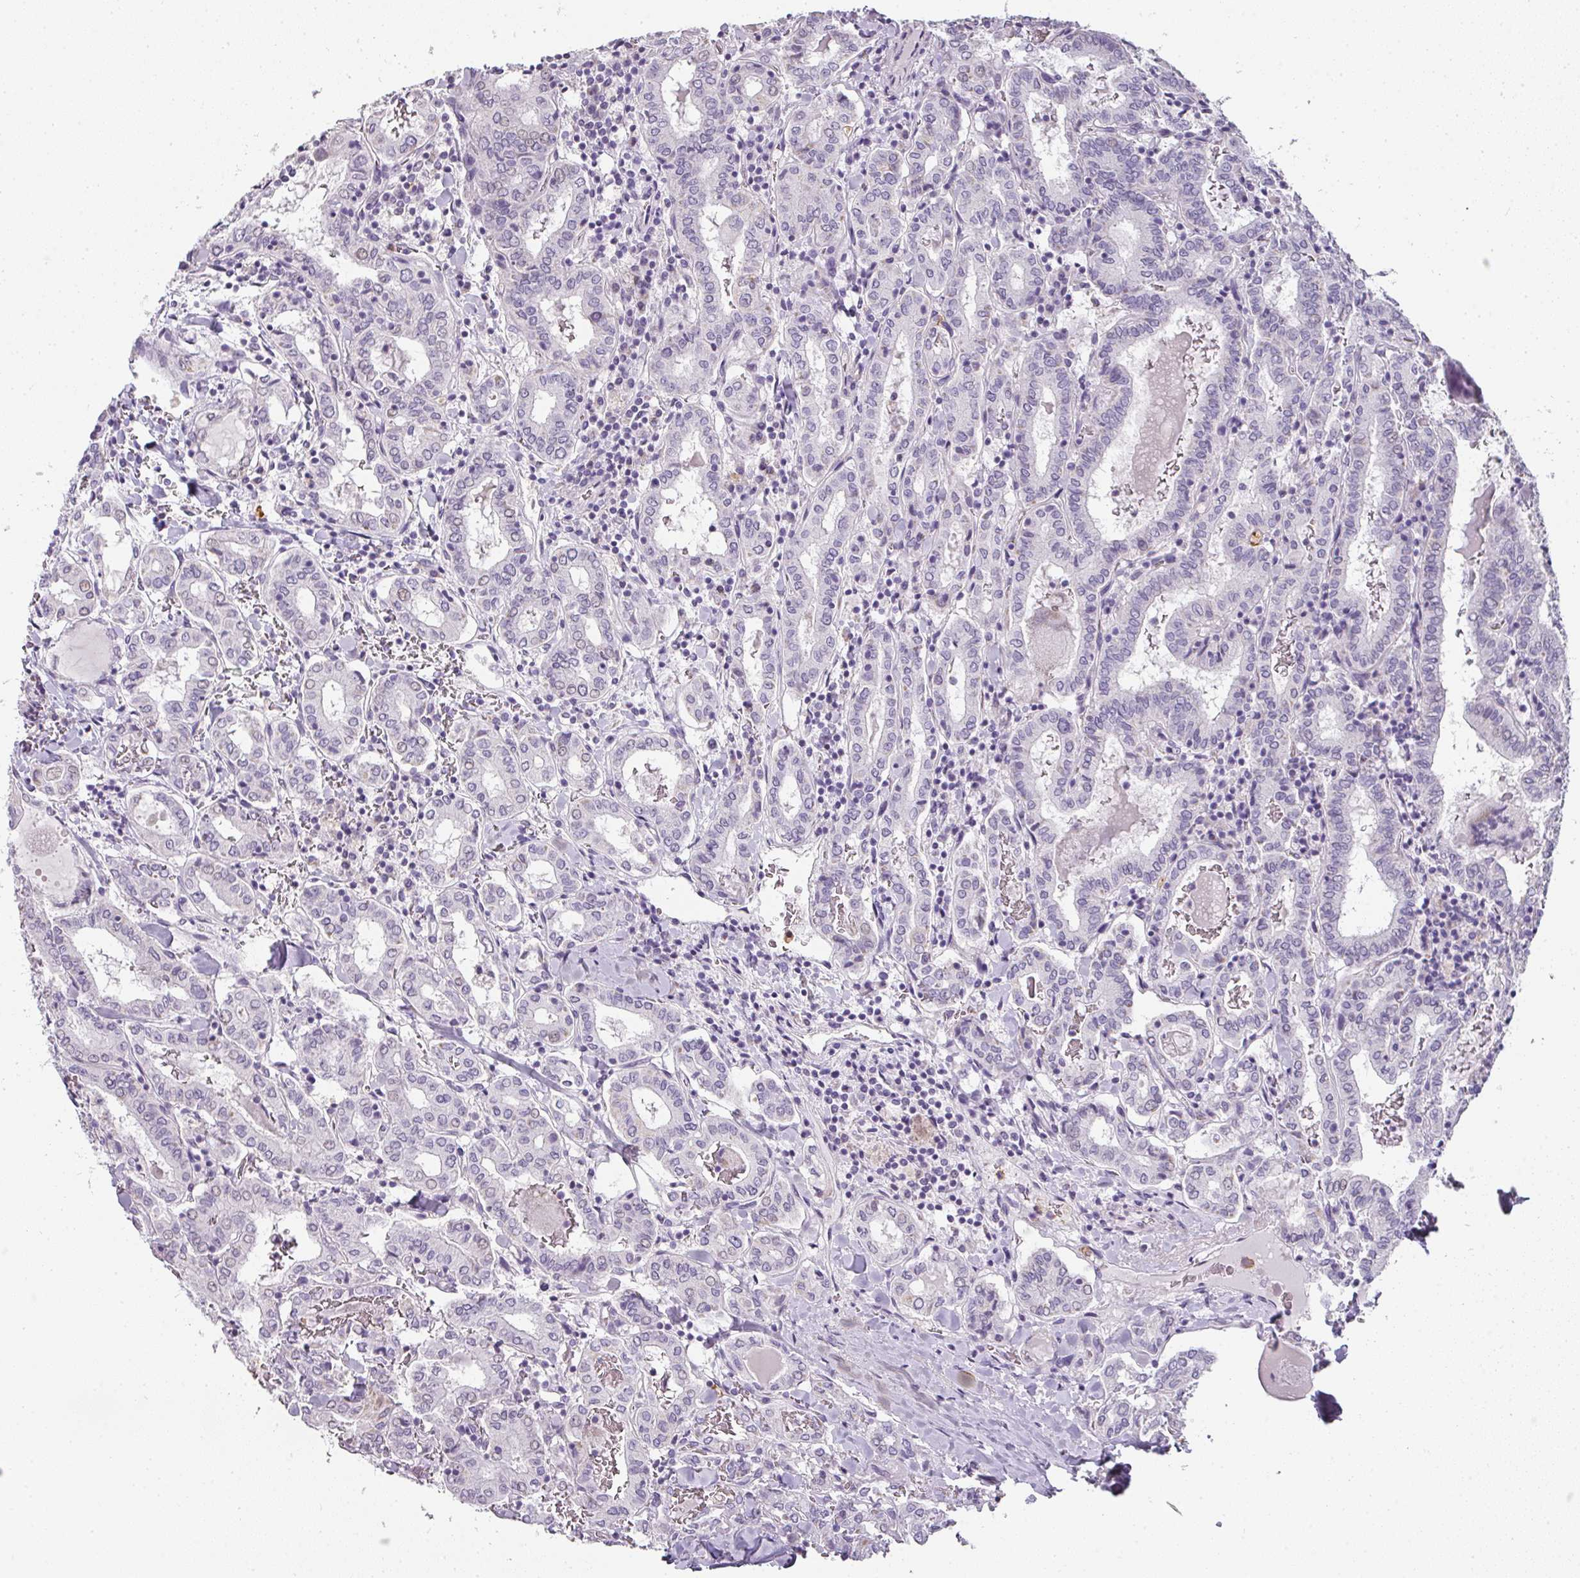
{"staining": {"intensity": "negative", "quantity": "none", "location": "none"}, "tissue": "thyroid cancer", "cell_type": "Tumor cells", "image_type": "cancer", "snomed": [{"axis": "morphology", "description": "Papillary adenocarcinoma, NOS"}, {"axis": "topography", "description": "Thyroid gland"}], "caption": "IHC histopathology image of neoplastic tissue: human thyroid papillary adenocarcinoma stained with DAB (3,3'-diaminobenzidine) exhibits no significant protein positivity in tumor cells. The staining is performed using DAB brown chromogen with nuclei counter-stained in using hematoxylin.", "gene": "CAMP", "patient": {"sex": "female", "age": 72}}